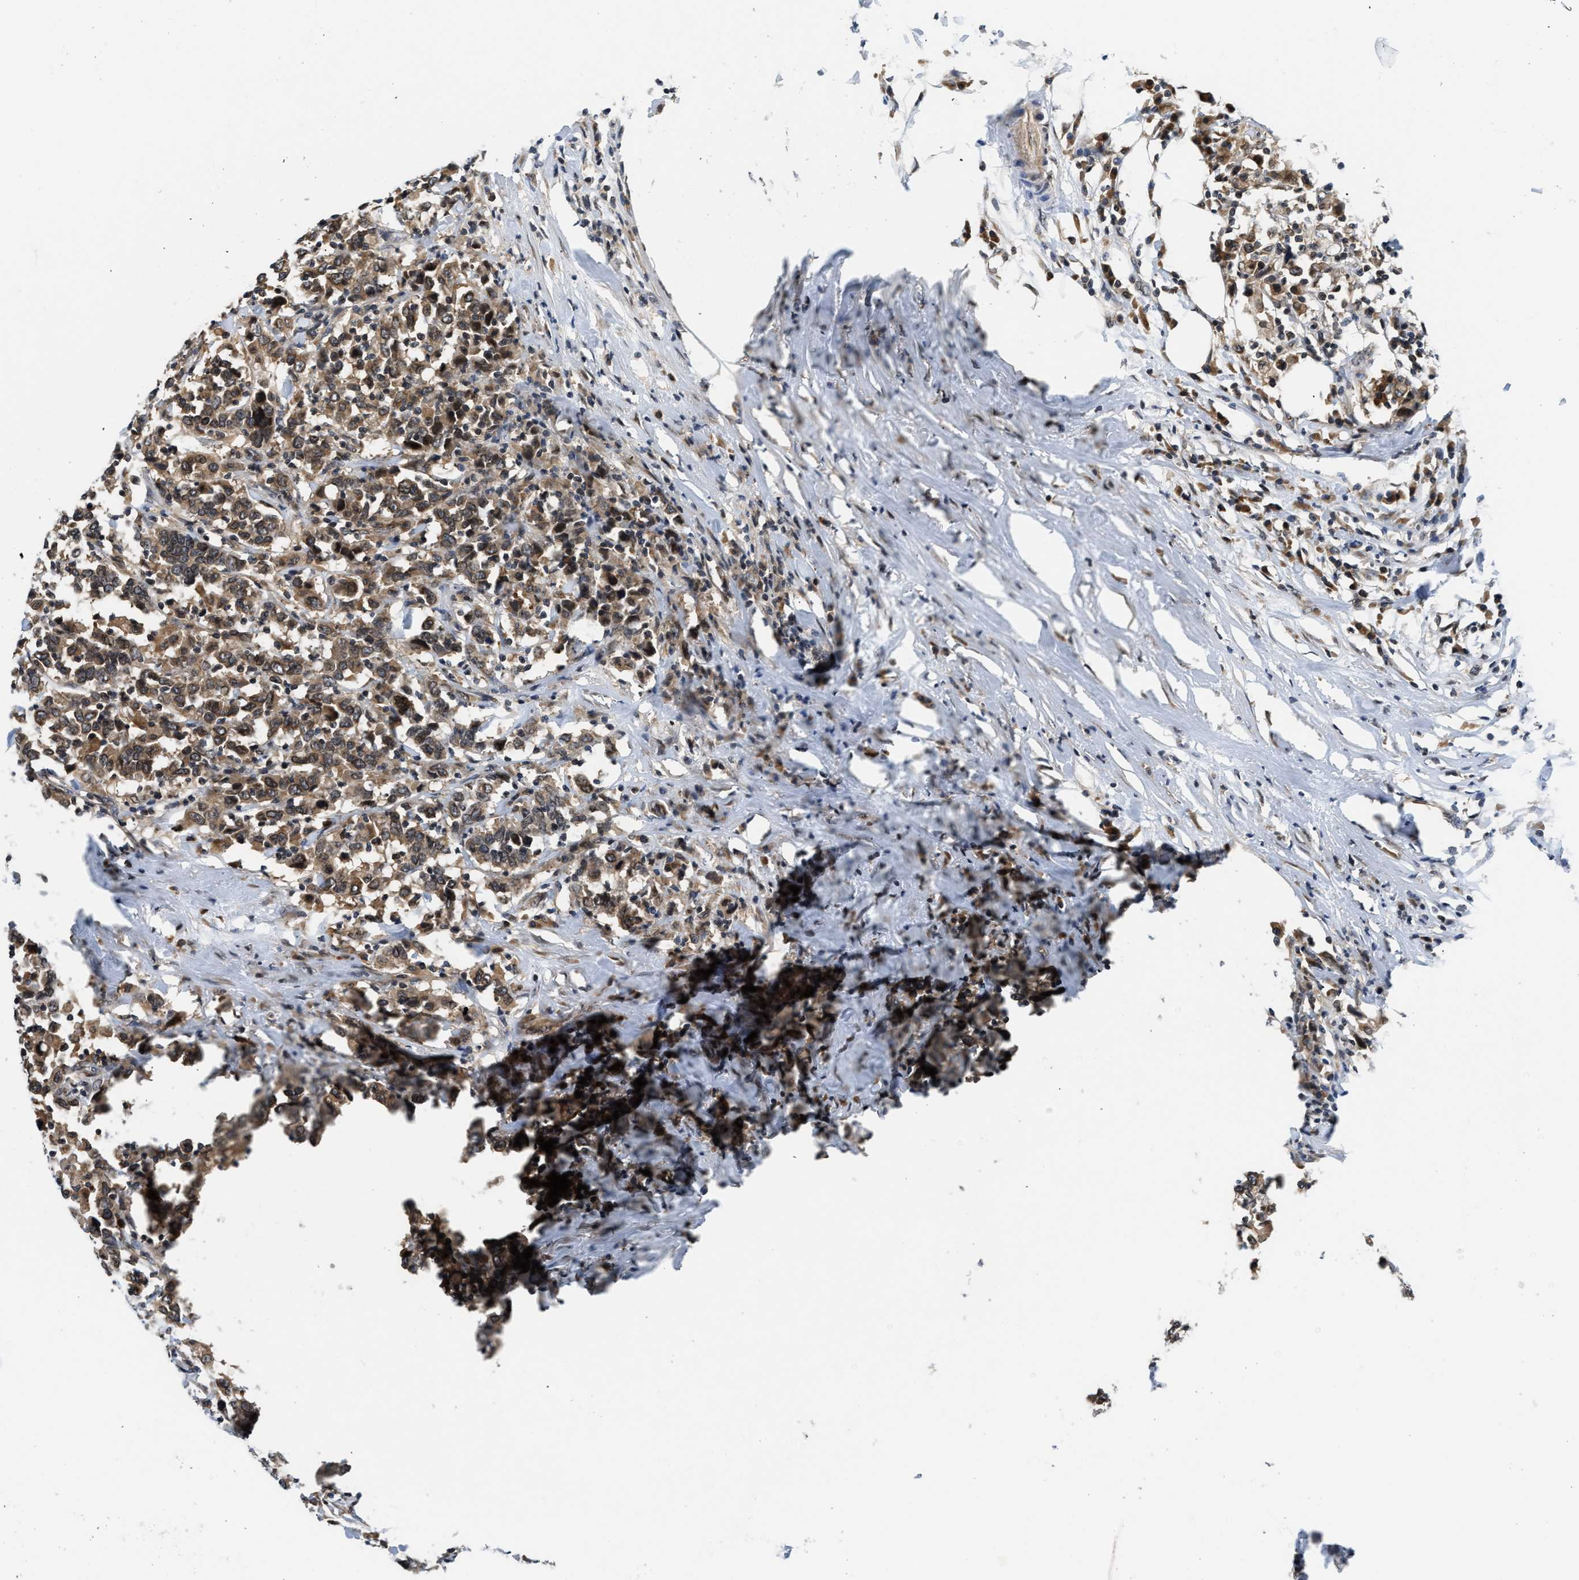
{"staining": {"intensity": "moderate", "quantity": ">75%", "location": "cytoplasmic/membranous"}, "tissue": "urothelial cancer", "cell_type": "Tumor cells", "image_type": "cancer", "snomed": [{"axis": "morphology", "description": "Urothelial carcinoma, High grade"}, {"axis": "topography", "description": "Urinary bladder"}], "caption": "Protein expression analysis of human urothelial carcinoma (high-grade) reveals moderate cytoplasmic/membranous positivity in about >75% of tumor cells.", "gene": "RAB29", "patient": {"sex": "male", "age": 61}}